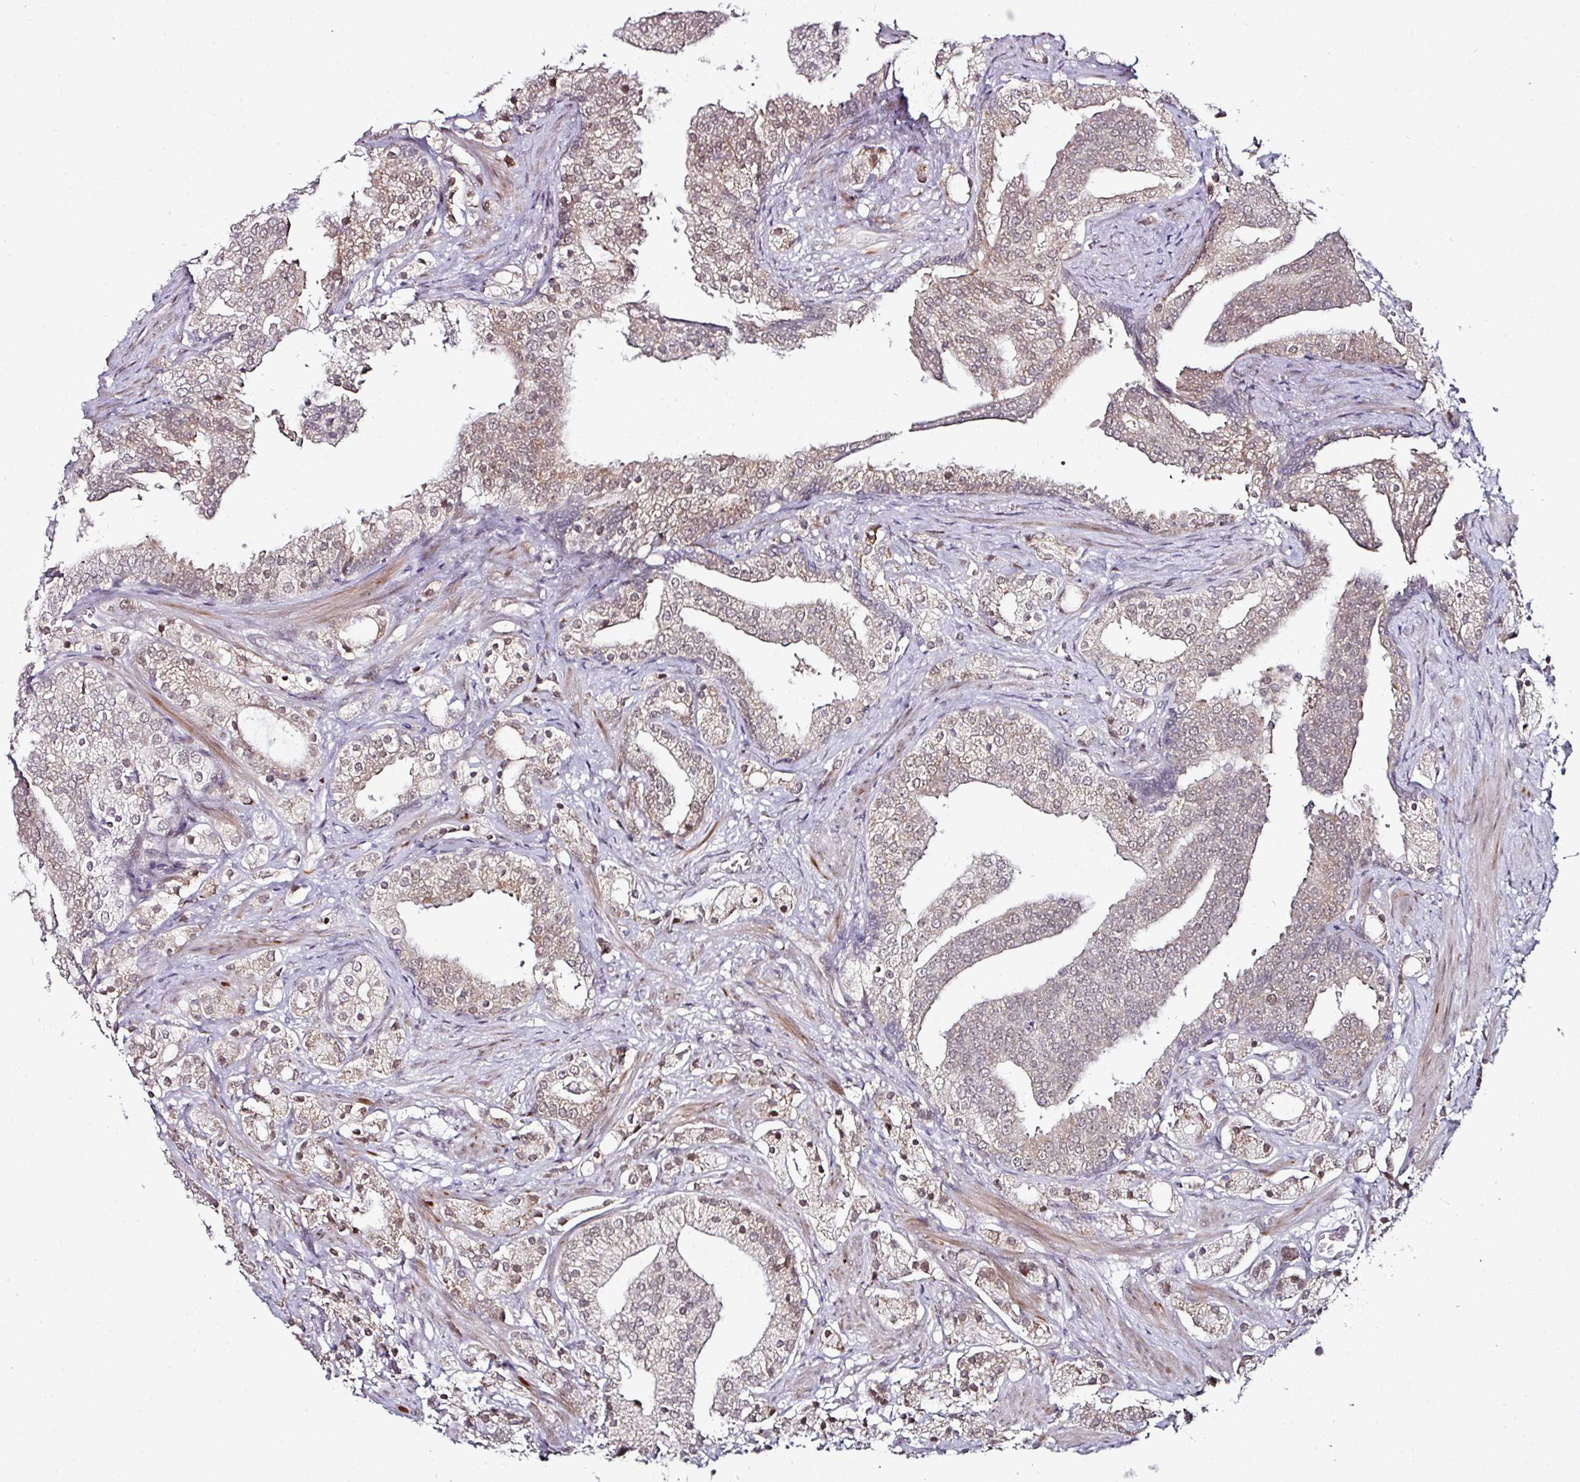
{"staining": {"intensity": "weak", "quantity": ">75%", "location": "cytoplasmic/membranous"}, "tissue": "prostate cancer", "cell_type": "Tumor cells", "image_type": "cancer", "snomed": [{"axis": "morphology", "description": "Adenocarcinoma, High grade"}, {"axis": "topography", "description": "Prostate"}], "caption": "High-grade adenocarcinoma (prostate) was stained to show a protein in brown. There is low levels of weak cytoplasmic/membranous expression in approximately >75% of tumor cells.", "gene": "APOLD1", "patient": {"sex": "male", "age": 50}}